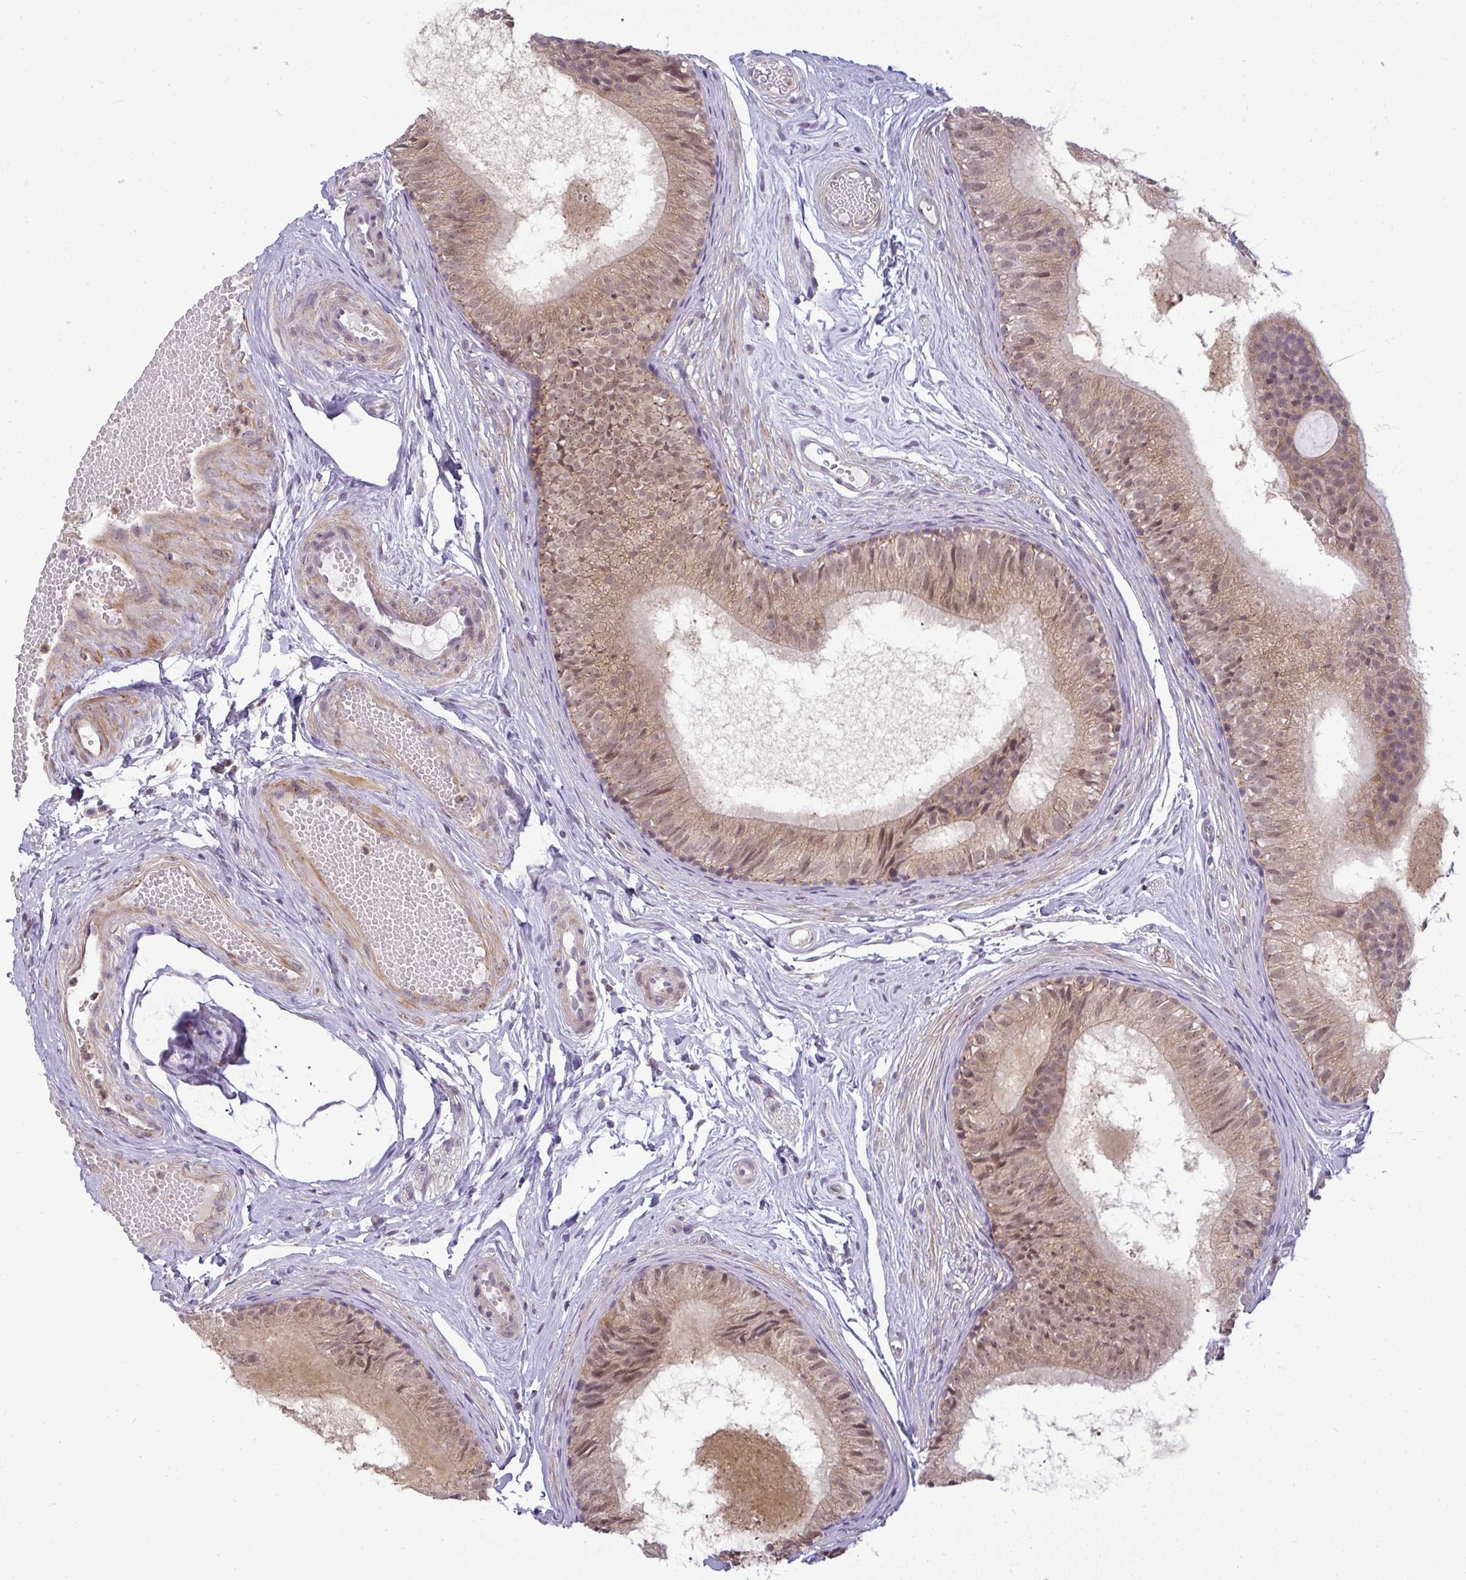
{"staining": {"intensity": "moderate", "quantity": ">75%", "location": "cytoplasmic/membranous,nuclear"}, "tissue": "epididymis", "cell_type": "Glandular cells", "image_type": "normal", "snomed": [{"axis": "morphology", "description": "Normal tissue, NOS"}, {"axis": "morphology", "description": "Seminoma, NOS"}, {"axis": "topography", "description": "Testis"}, {"axis": "topography", "description": "Epididymis"}], "caption": "High-power microscopy captured an immunohistochemistry histopathology image of unremarkable epididymis, revealing moderate cytoplasmic/membranous,nuclear staining in approximately >75% of glandular cells. Using DAB (brown) and hematoxylin (blue) stains, captured at high magnification using brightfield microscopy.", "gene": "DZIP1", "patient": {"sex": "male", "age": 34}}